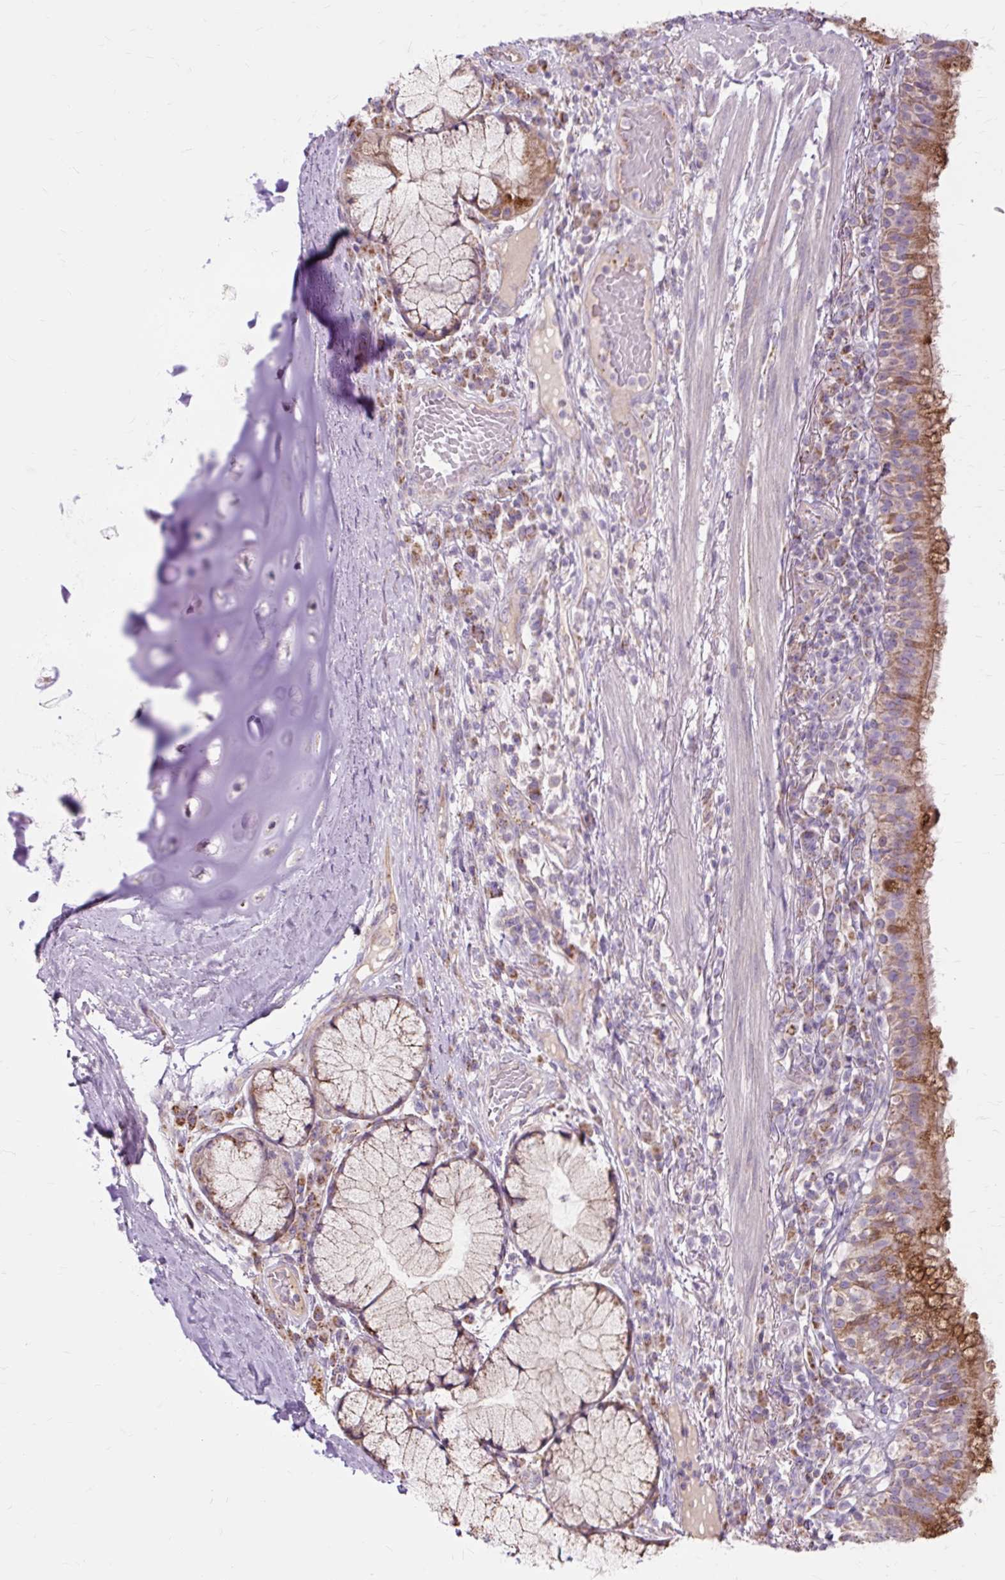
{"staining": {"intensity": "moderate", "quantity": ">75%", "location": "cytoplasmic/membranous"}, "tissue": "bronchus", "cell_type": "Respiratory epithelial cells", "image_type": "normal", "snomed": [{"axis": "morphology", "description": "Normal tissue, NOS"}, {"axis": "topography", "description": "Cartilage tissue"}, {"axis": "topography", "description": "Bronchus"}], "caption": "Bronchus stained with a protein marker demonstrates moderate staining in respiratory epithelial cells.", "gene": "PDZD2", "patient": {"sex": "male", "age": 56}}